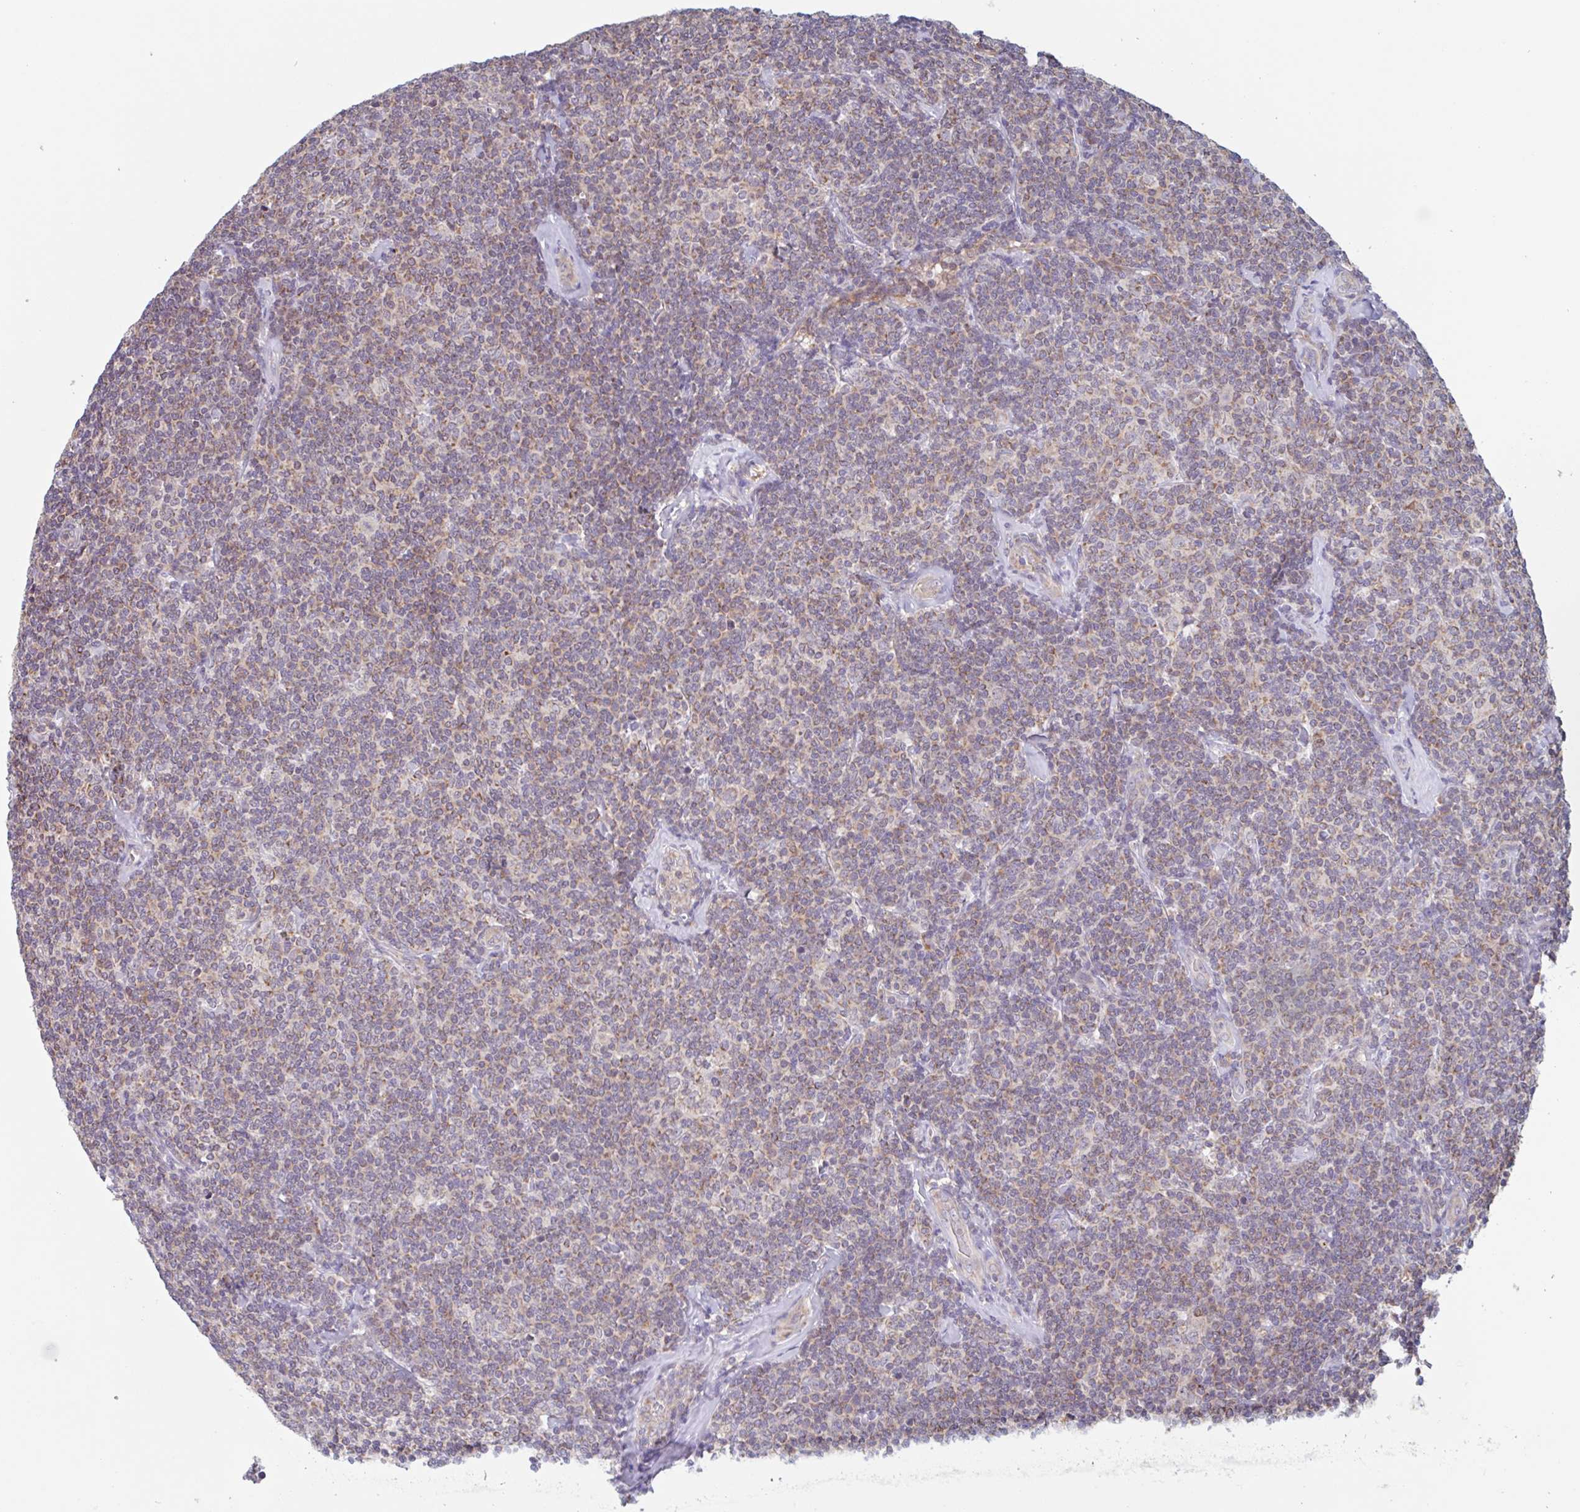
{"staining": {"intensity": "weak", "quantity": "25%-75%", "location": "cytoplasmic/membranous"}, "tissue": "lymphoma", "cell_type": "Tumor cells", "image_type": "cancer", "snomed": [{"axis": "morphology", "description": "Malignant lymphoma, non-Hodgkin's type, Low grade"}, {"axis": "topography", "description": "Lymph node"}], "caption": "This image displays lymphoma stained with immunohistochemistry (IHC) to label a protein in brown. The cytoplasmic/membranous of tumor cells show weak positivity for the protein. Nuclei are counter-stained blue.", "gene": "SURF1", "patient": {"sex": "female", "age": 56}}